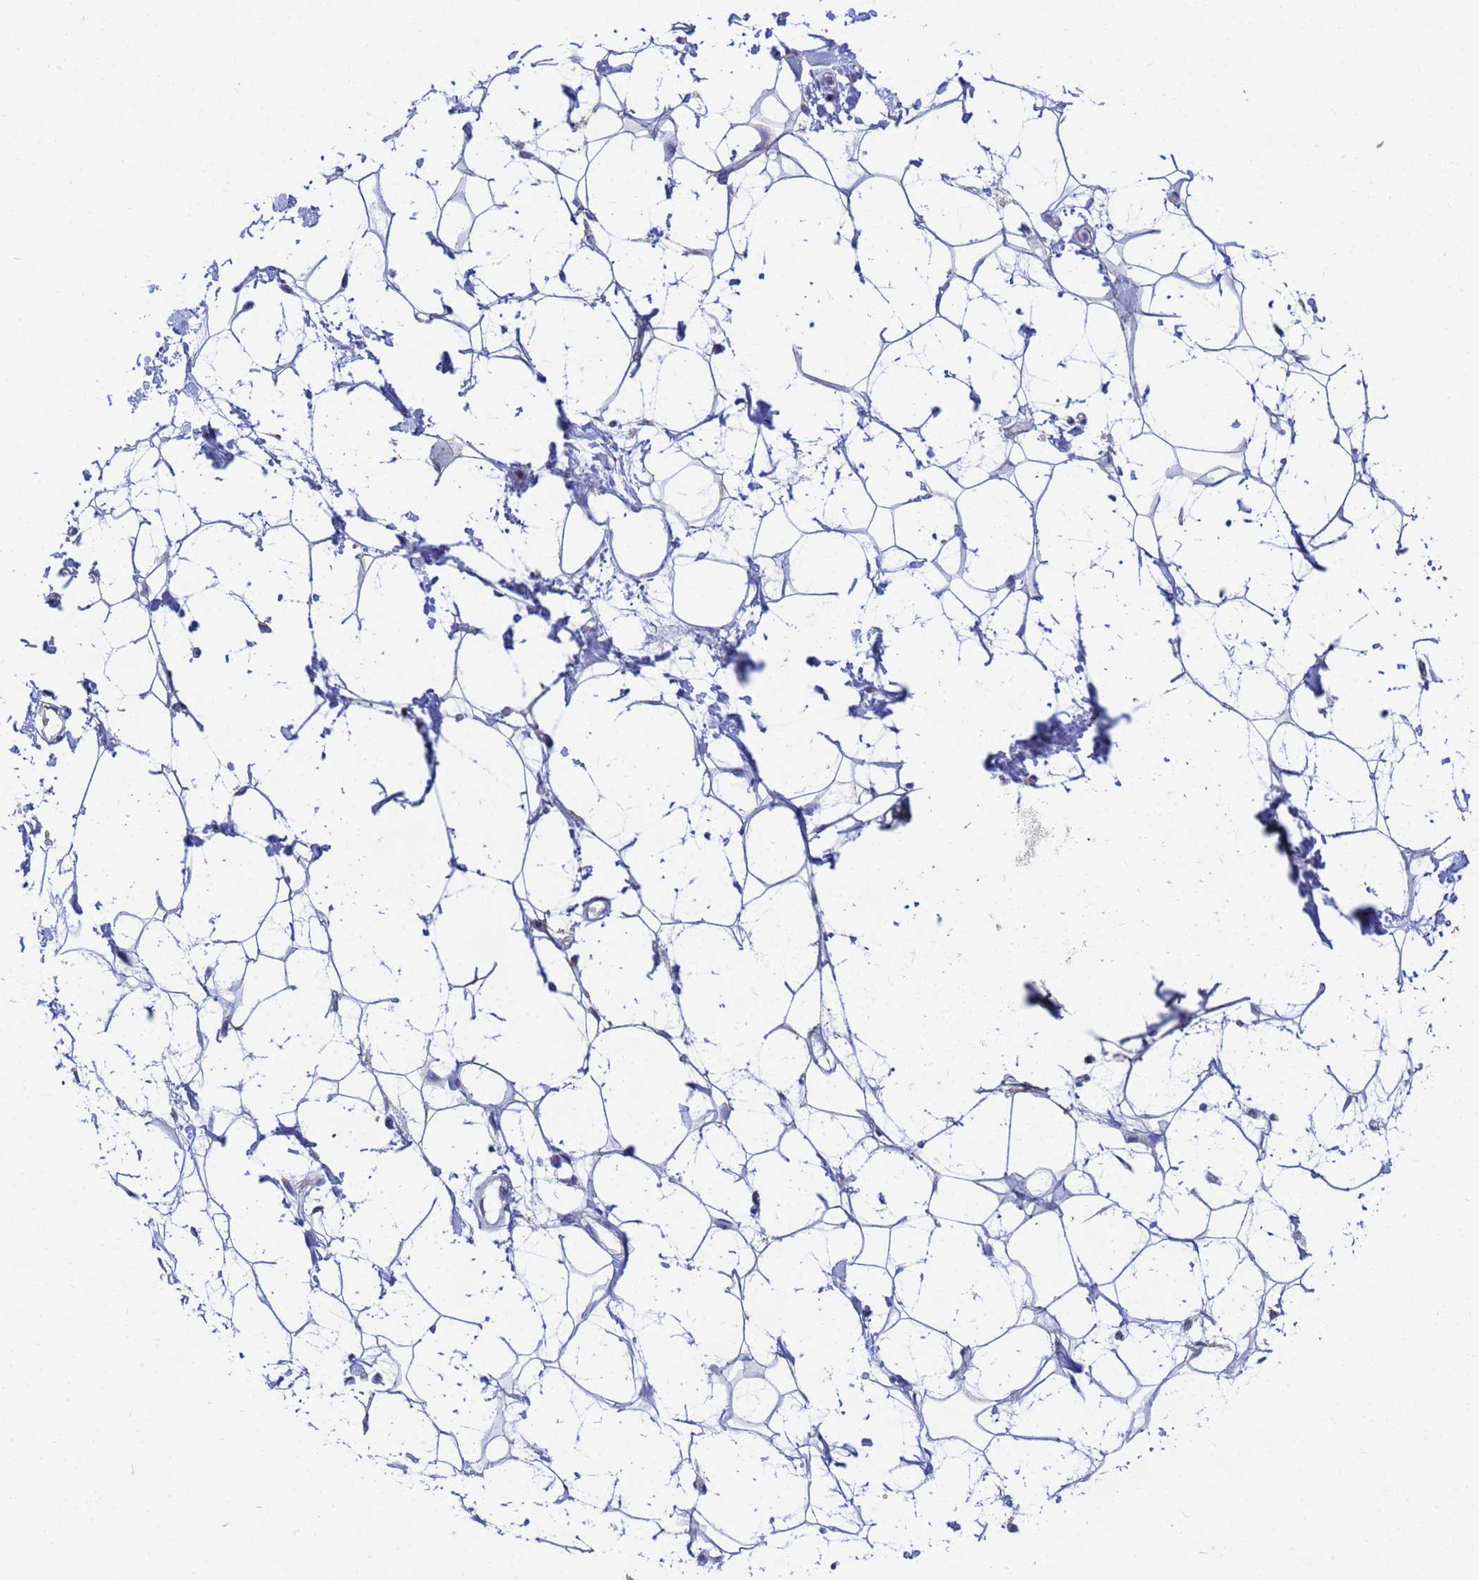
{"staining": {"intensity": "negative", "quantity": "none", "location": "none"}, "tissue": "adipose tissue", "cell_type": "Adipocytes", "image_type": "normal", "snomed": [{"axis": "morphology", "description": "Normal tissue, NOS"}, {"axis": "topography", "description": "Breast"}], "caption": "Immunohistochemistry (IHC) micrograph of normal human adipose tissue stained for a protein (brown), which demonstrates no expression in adipocytes. (Stains: DAB IHC with hematoxylin counter stain, Microscopy: brightfield microscopy at high magnification).", "gene": "UQCRHL", "patient": {"sex": "female", "age": 26}}